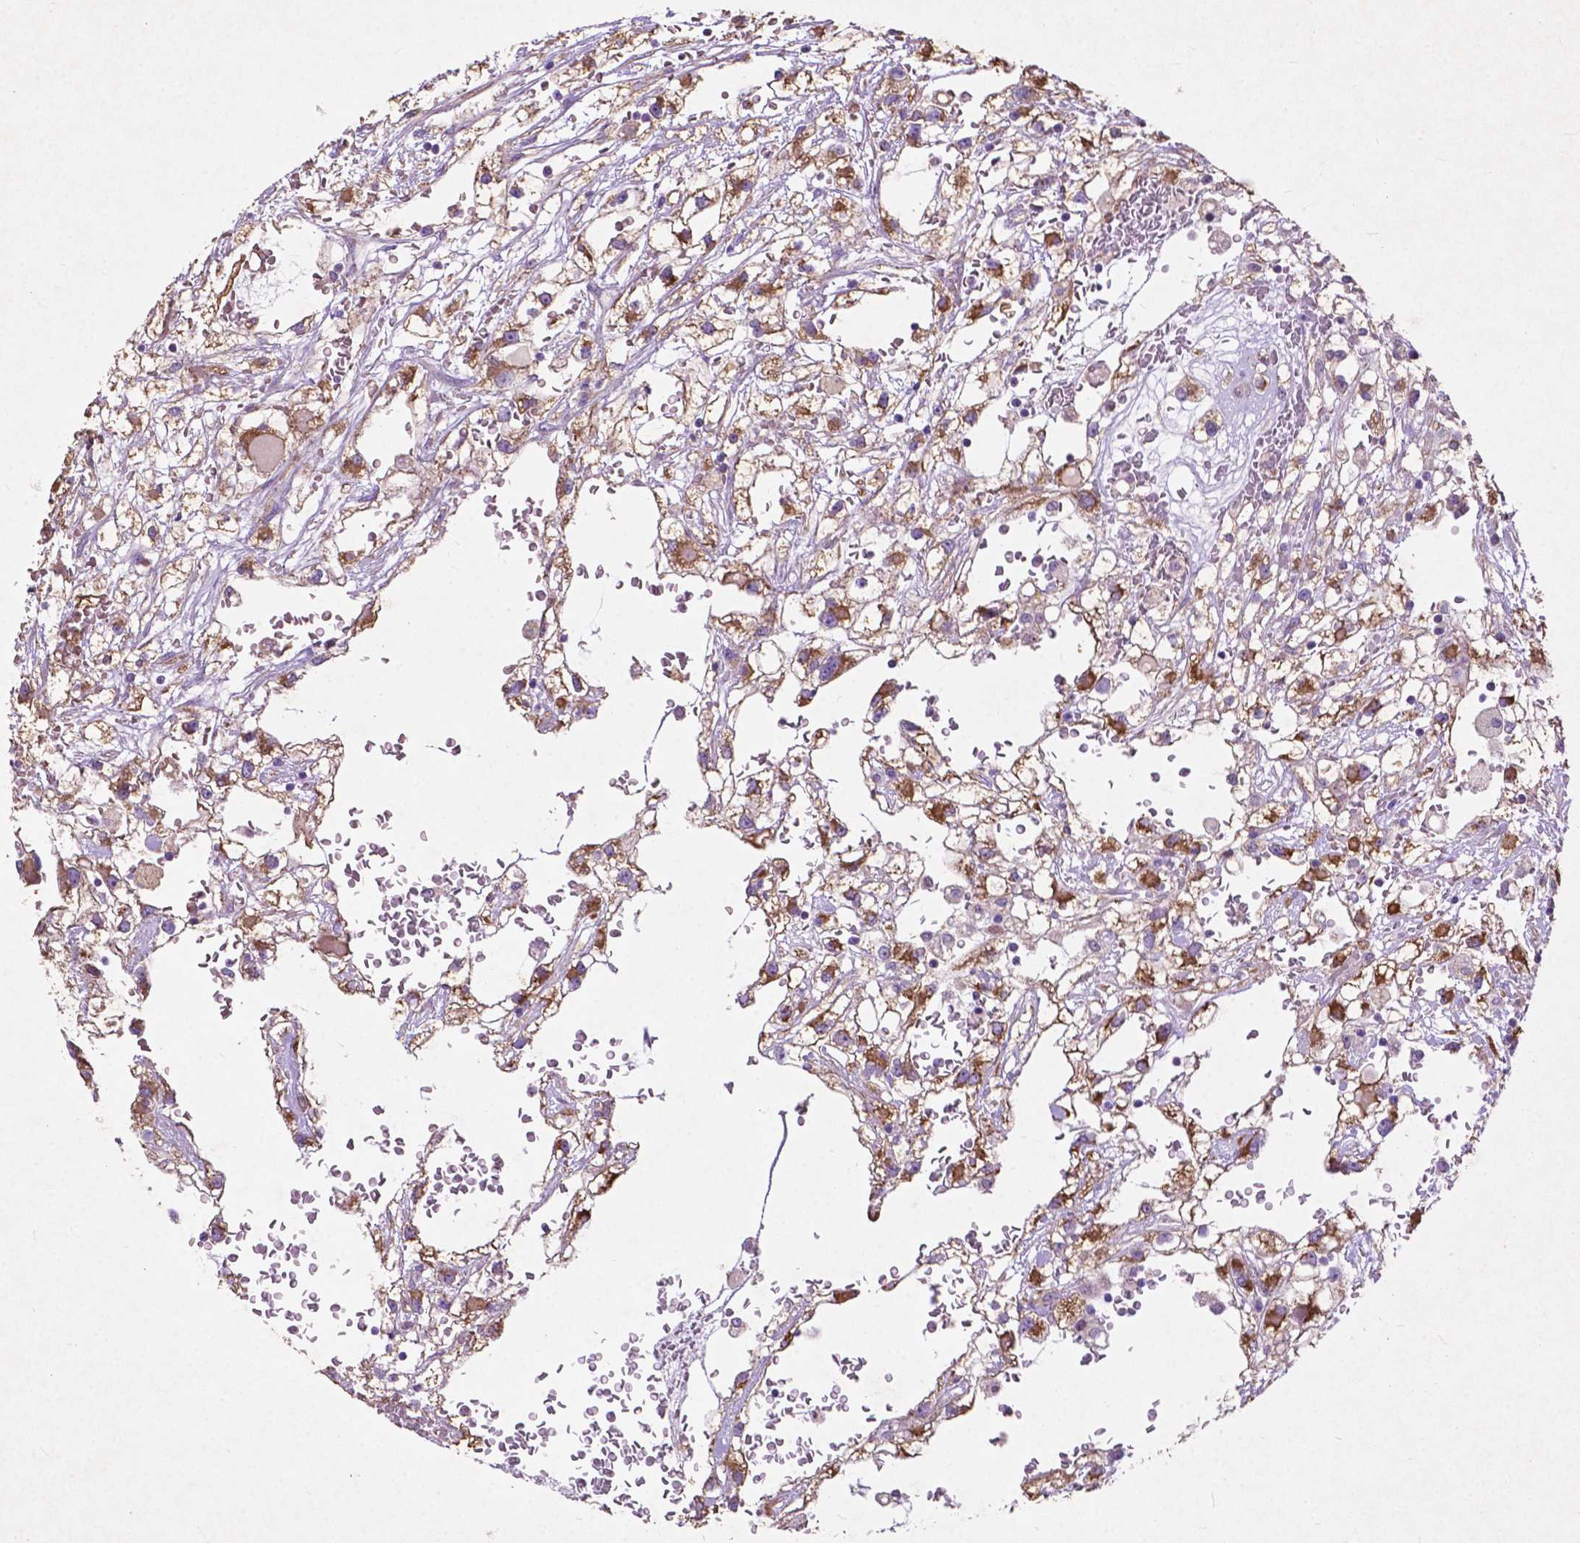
{"staining": {"intensity": "moderate", "quantity": "25%-75%", "location": "cytoplasmic/membranous"}, "tissue": "renal cancer", "cell_type": "Tumor cells", "image_type": "cancer", "snomed": [{"axis": "morphology", "description": "Adenocarcinoma, NOS"}, {"axis": "topography", "description": "Kidney"}], "caption": "Immunohistochemical staining of human renal adenocarcinoma reveals medium levels of moderate cytoplasmic/membranous expression in approximately 25%-75% of tumor cells.", "gene": "THEGL", "patient": {"sex": "male", "age": 59}}